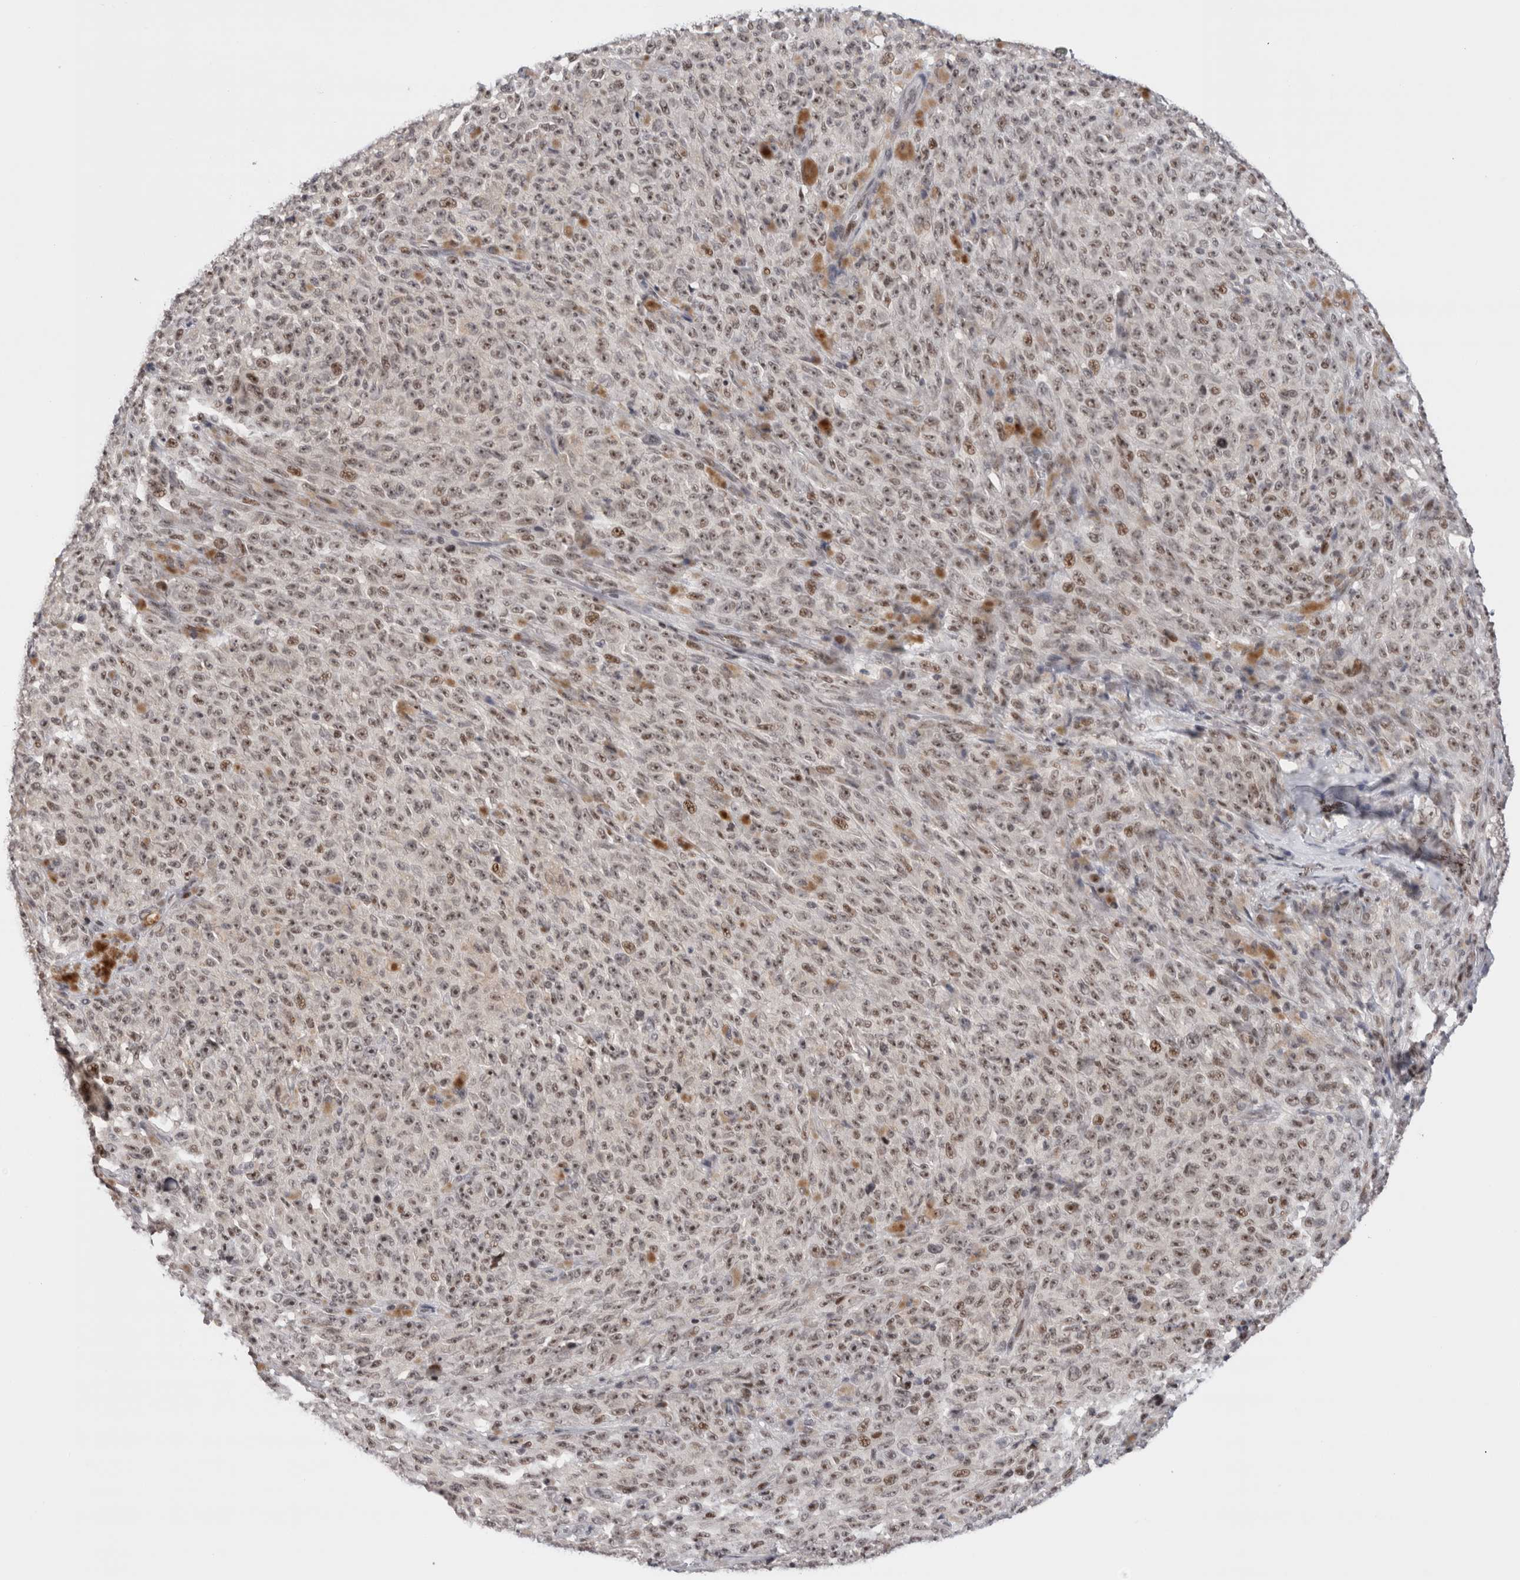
{"staining": {"intensity": "weak", "quantity": ">75%", "location": "nuclear"}, "tissue": "melanoma", "cell_type": "Tumor cells", "image_type": "cancer", "snomed": [{"axis": "morphology", "description": "Malignant melanoma, NOS"}, {"axis": "topography", "description": "Skin"}], "caption": "Melanoma tissue exhibits weak nuclear staining in about >75% of tumor cells, visualized by immunohistochemistry. (Stains: DAB in brown, nuclei in blue, Microscopy: brightfield microscopy at high magnification).", "gene": "ZNF521", "patient": {"sex": "female", "age": 82}}